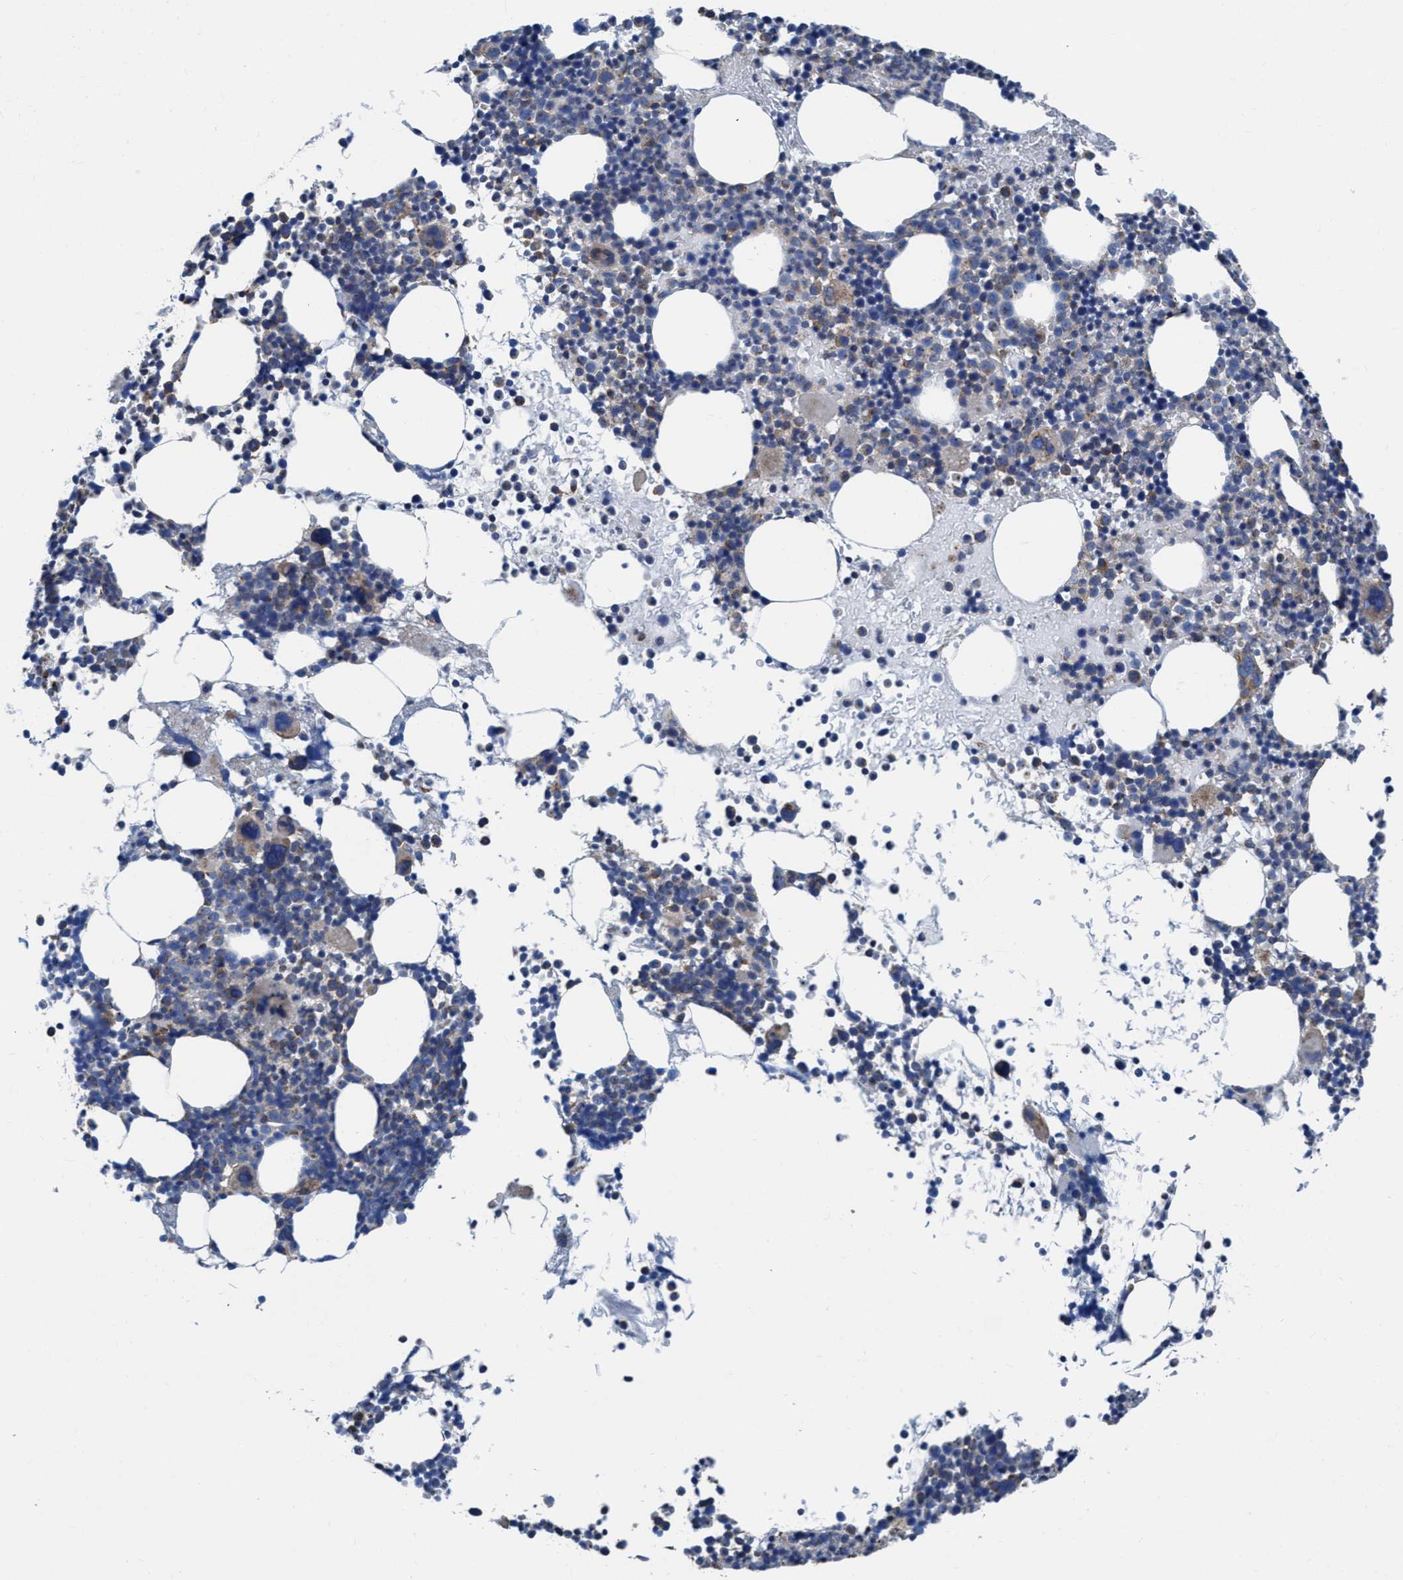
{"staining": {"intensity": "moderate", "quantity": "25%-75%", "location": "cytoplasmic/membranous"}, "tissue": "bone marrow", "cell_type": "Hematopoietic cells", "image_type": "normal", "snomed": [{"axis": "morphology", "description": "Normal tissue, NOS"}, {"axis": "morphology", "description": "Inflammation, NOS"}, {"axis": "topography", "description": "Bone marrow"}], "caption": "Immunohistochemical staining of benign bone marrow exhibits moderate cytoplasmic/membranous protein expression in about 25%-75% of hematopoietic cells.", "gene": "NMT1", "patient": {"sex": "male", "age": 78}}